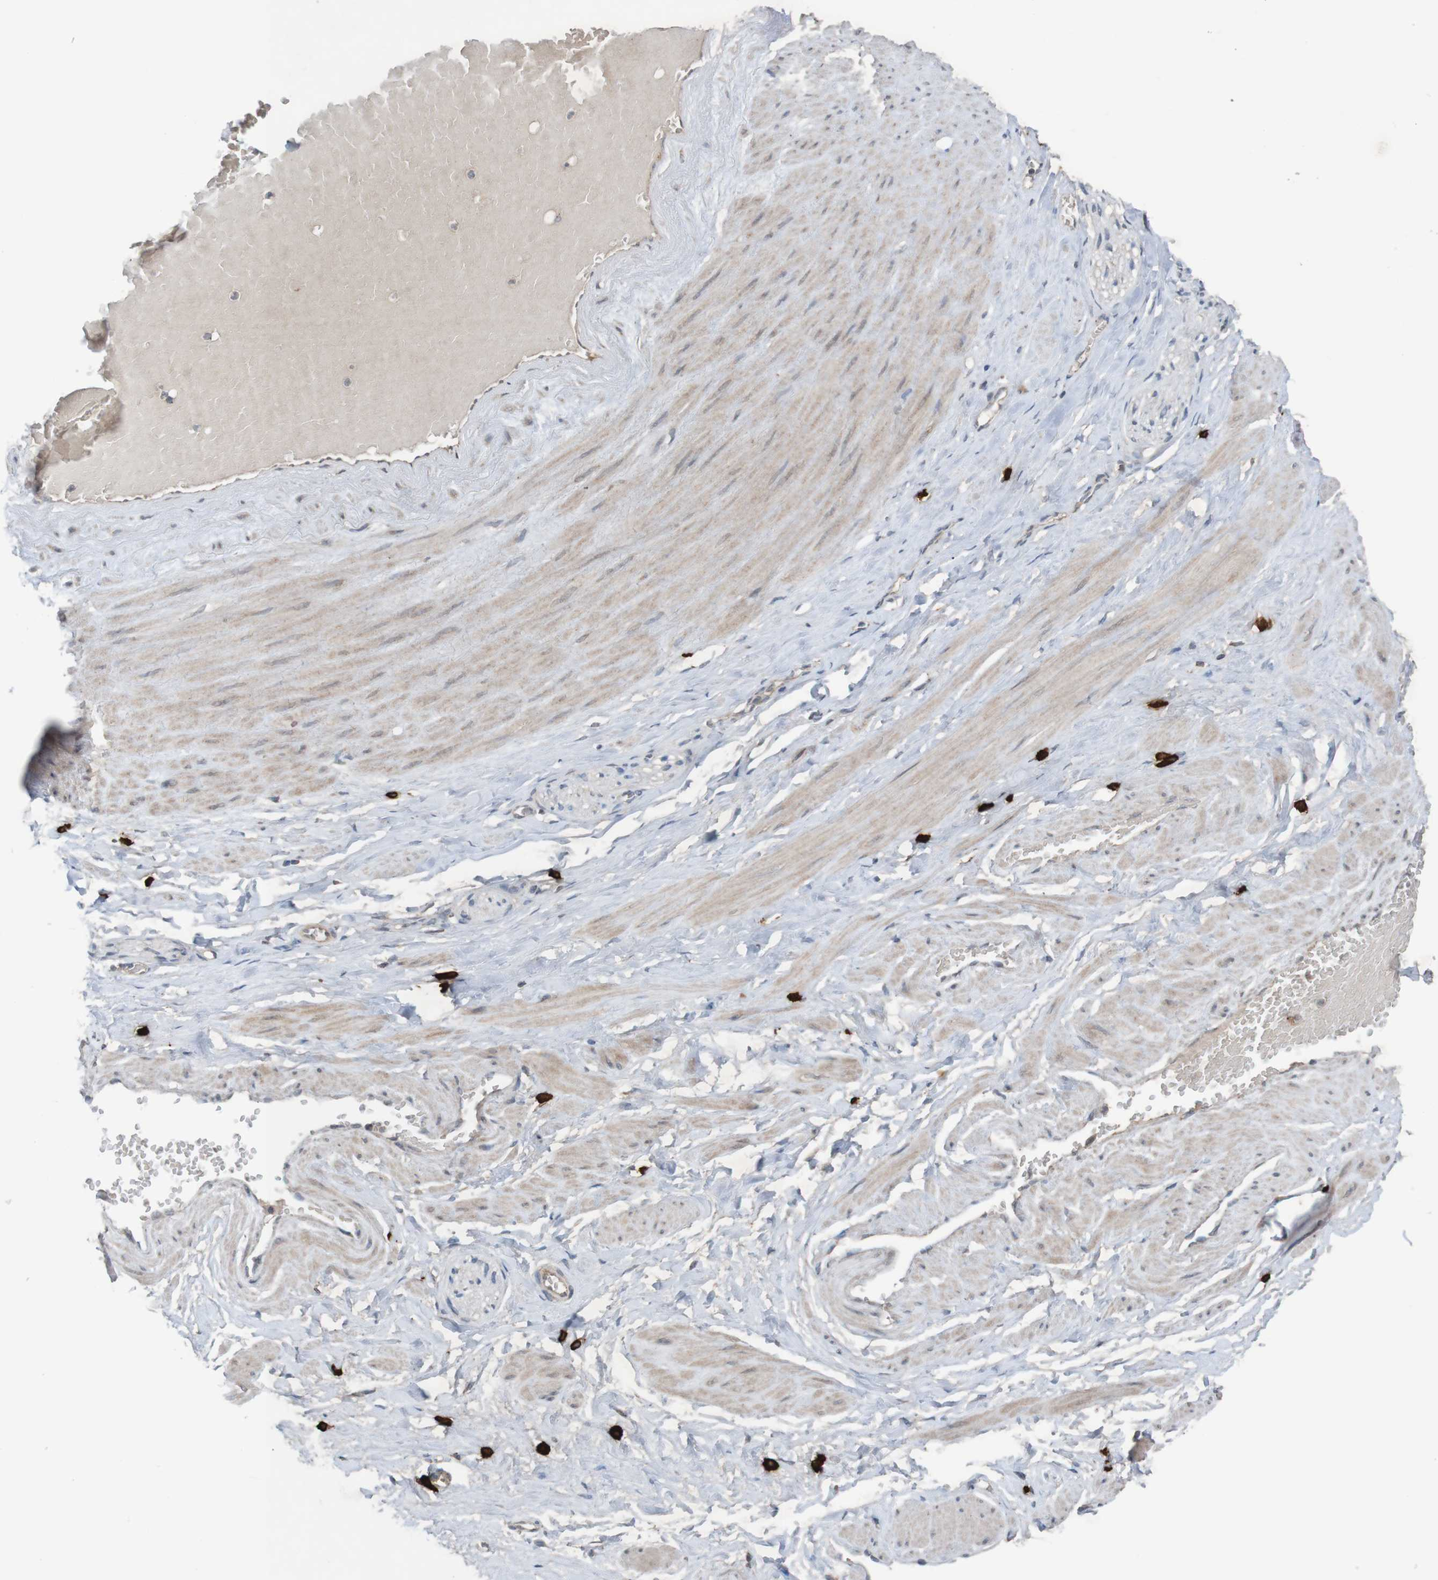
{"staining": {"intensity": "negative", "quantity": "none", "location": "none"}, "tissue": "adipose tissue", "cell_type": "Adipocytes", "image_type": "normal", "snomed": [{"axis": "morphology", "description": "Normal tissue, NOS"}, {"axis": "topography", "description": "Soft tissue"}, {"axis": "topography", "description": "Vascular tissue"}], "caption": "Immunohistochemistry micrograph of benign adipose tissue stained for a protein (brown), which shows no positivity in adipocytes.", "gene": "B3GAT2", "patient": {"sex": "female", "age": 35}}